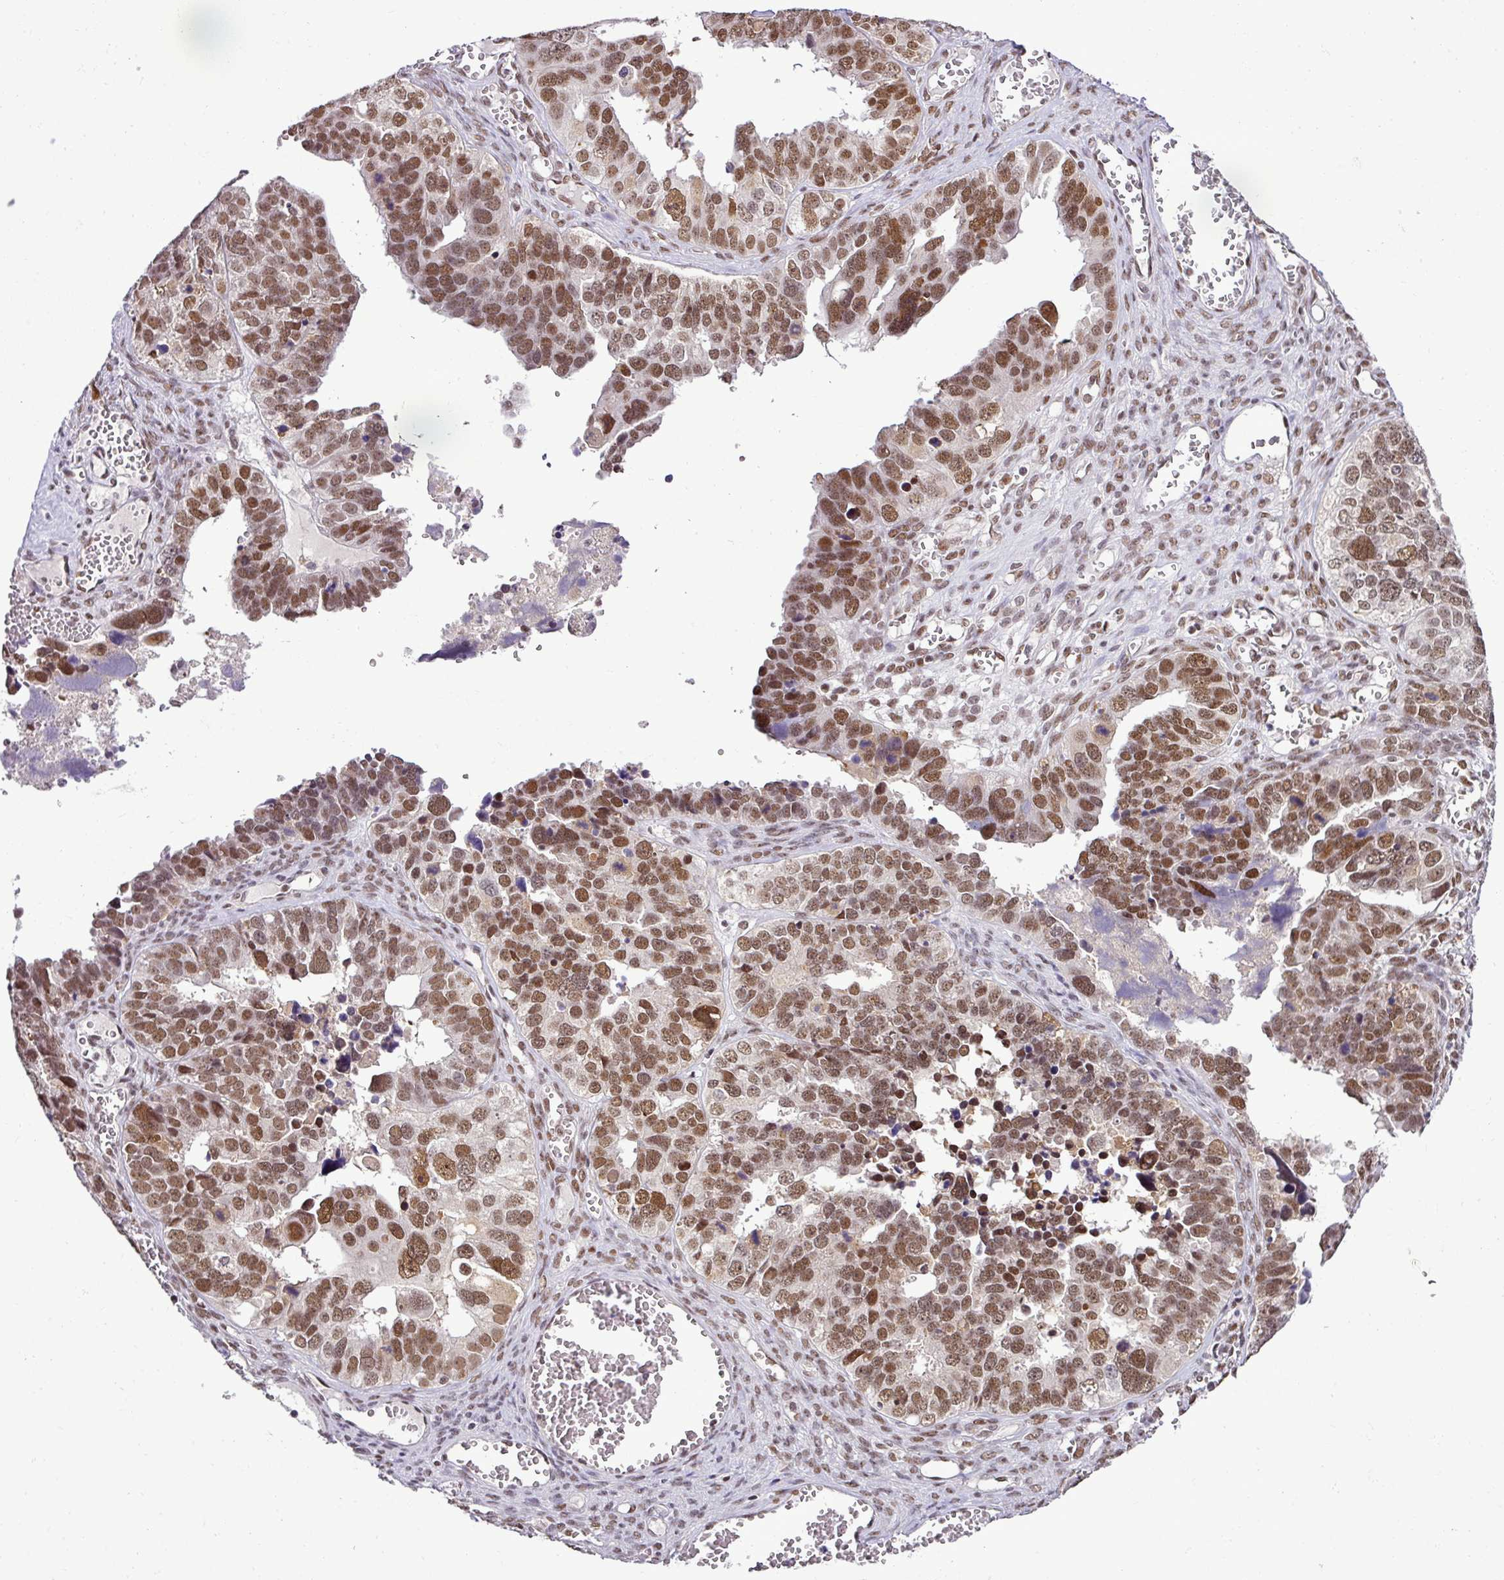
{"staining": {"intensity": "moderate", "quantity": ">75%", "location": "nuclear"}, "tissue": "ovarian cancer", "cell_type": "Tumor cells", "image_type": "cancer", "snomed": [{"axis": "morphology", "description": "Cystadenocarcinoma, serous, NOS"}, {"axis": "topography", "description": "Ovary"}], "caption": "About >75% of tumor cells in serous cystadenocarcinoma (ovarian) exhibit moderate nuclear protein staining as visualized by brown immunohistochemical staining.", "gene": "PGAP4", "patient": {"sex": "female", "age": 76}}